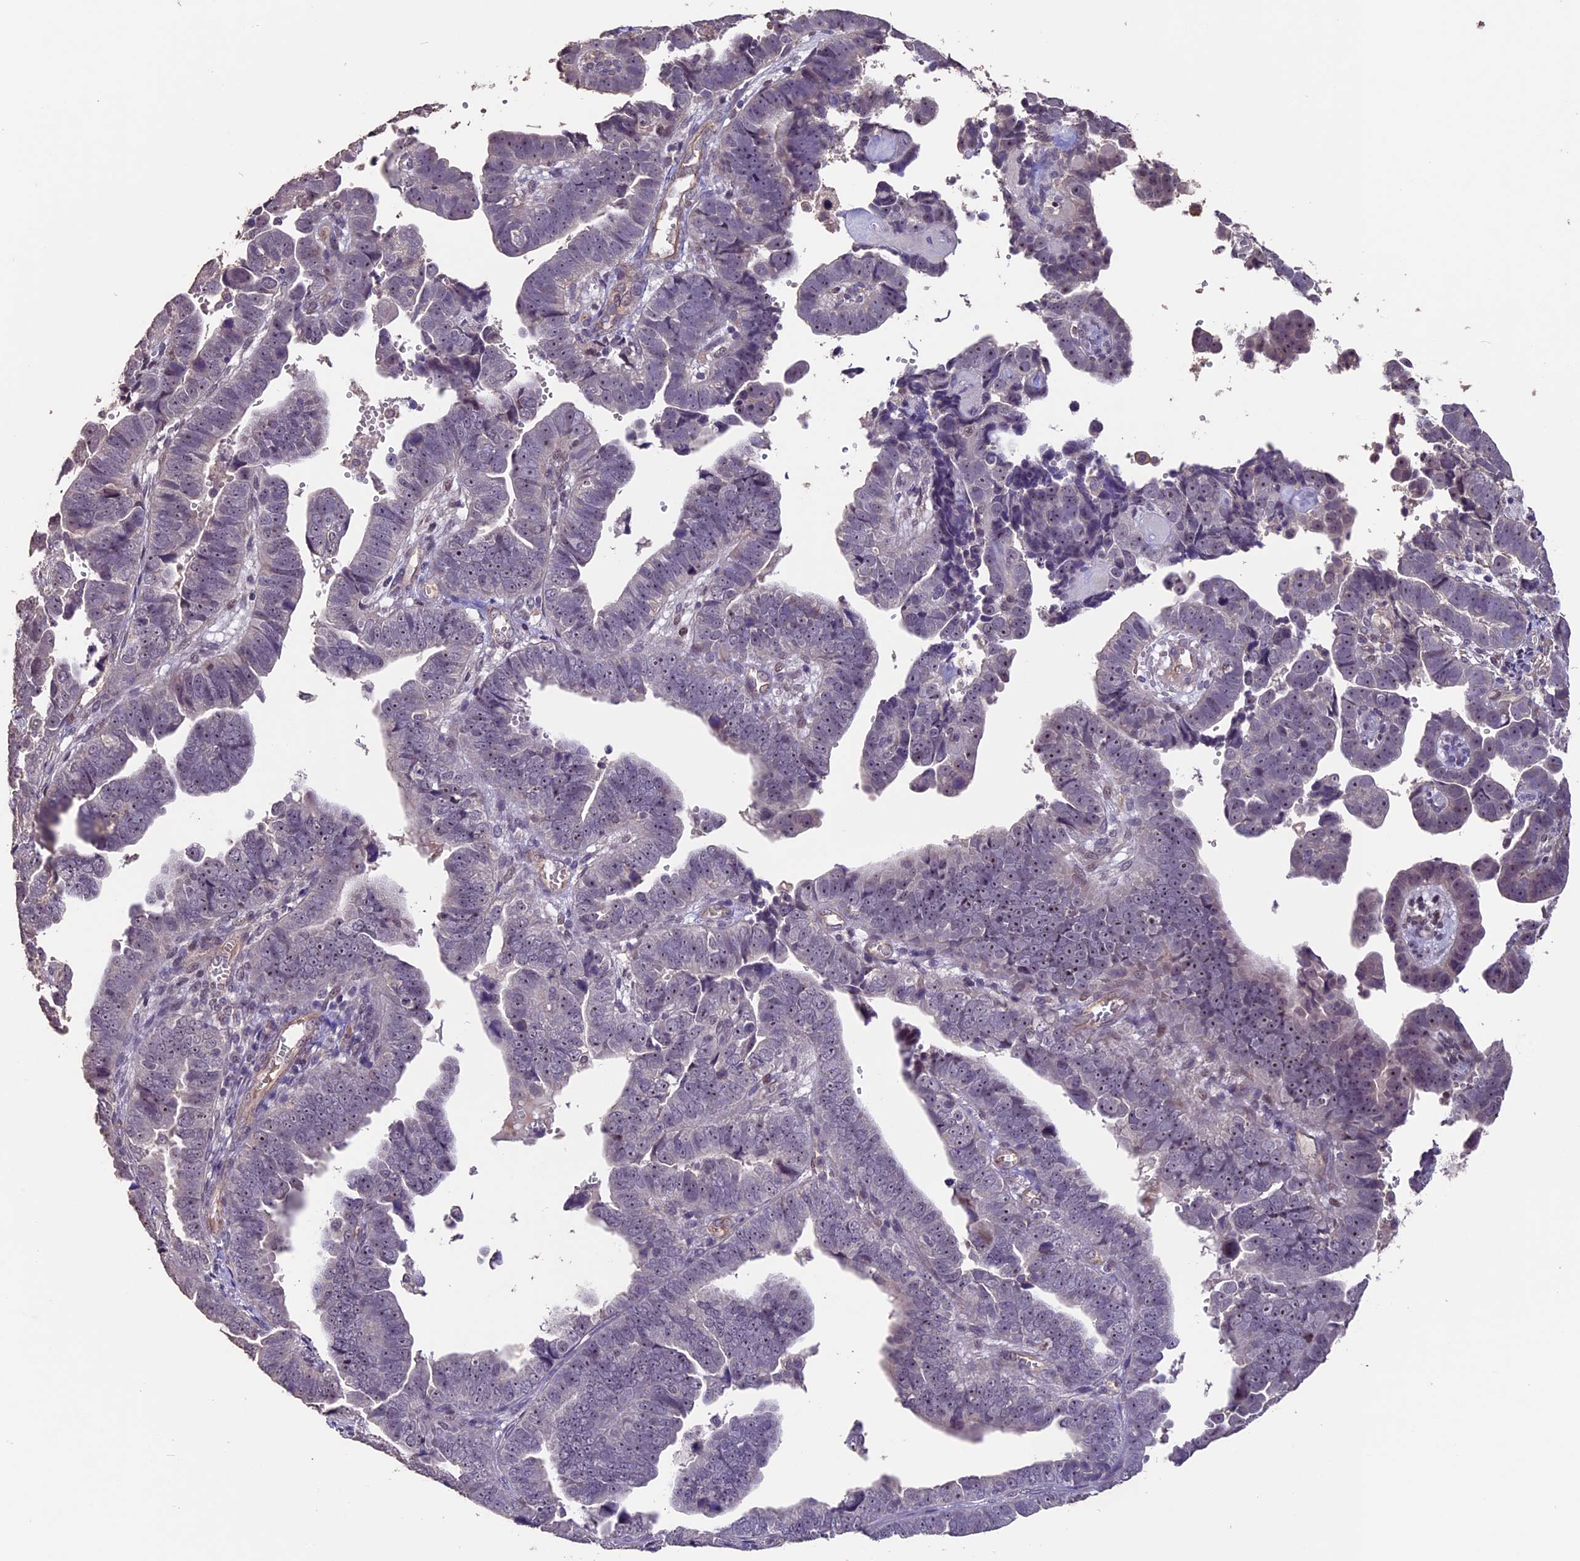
{"staining": {"intensity": "weak", "quantity": "25%-75%", "location": "nuclear"}, "tissue": "endometrial cancer", "cell_type": "Tumor cells", "image_type": "cancer", "snomed": [{"axis": "morphology", "description": "Adenocarcinoma, NOS"}, {"axis": "topography", "description": "Endometrium"}], "caption": "Endometrial adenocarcinoma stained with immunohistochemistry reveals weak nuclear positivity in approximately 25%-75% of tumor cells.", "gene": "GNB5", "patient": {"sex": "female", "age": 75}}